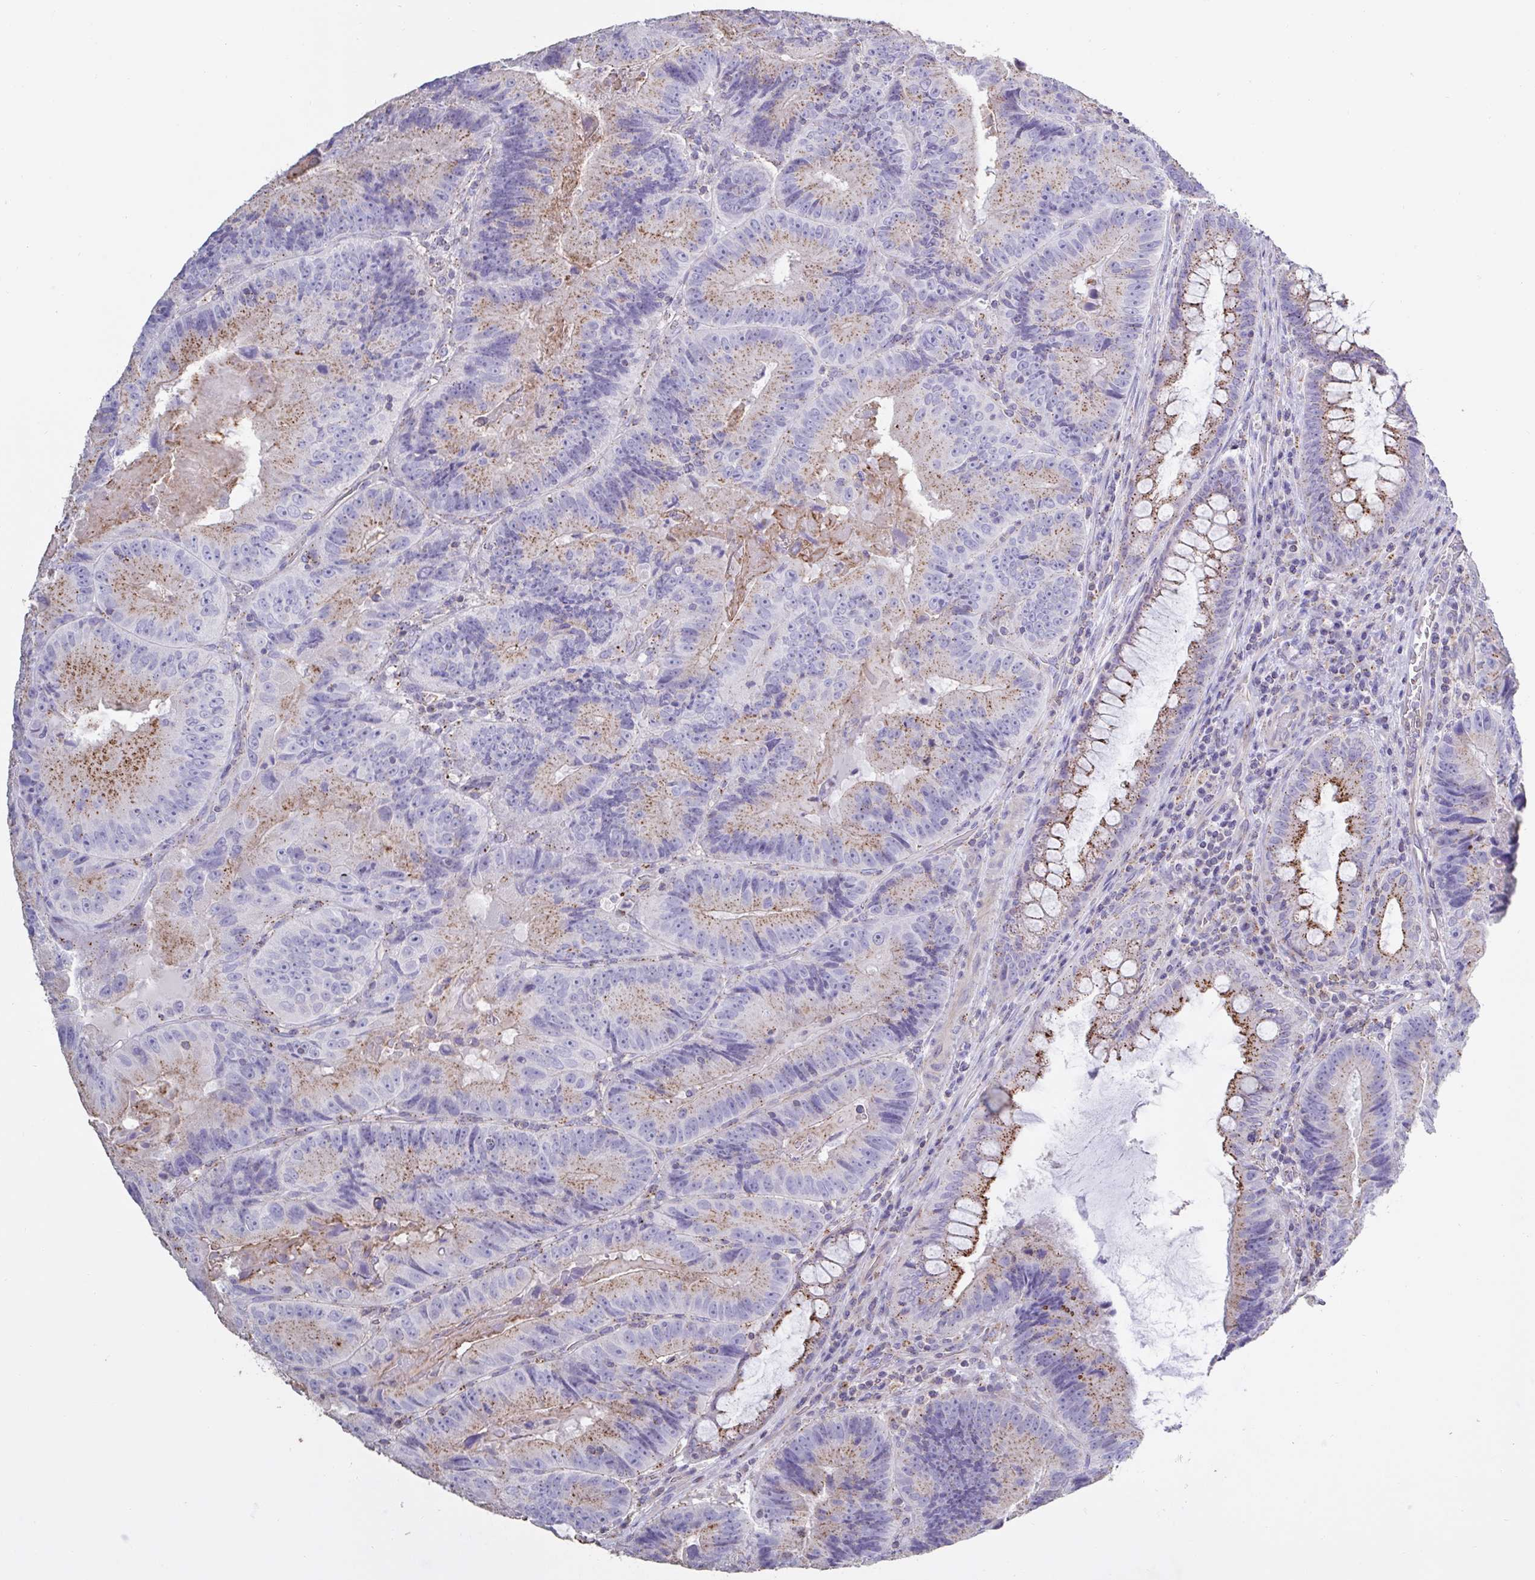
{"staining": {"intensity": "weak", "quantity": "25%-75%", "location": "cytoplasmic/membranous"}, "tissue": "colorectal cancer", "cell_type": "Tumor cells", "image_type": "cancer", "snomed": [{"axis": "morphology", "description": "Adenocarcinoma, NOS"}, {"axis": "topography", "description": "Colon"}], "caption": "Immunohistochemistry (IHC) staining of colorectal adenocarcinoma, which exhibits low levels of weak cytoplasmic/membranous positivity in approximately 25%-75% of tumor cells indicating weak cytoplasmic/membranous protein positivity. The staining was performed using DAB (3,3'-diaminobenzidine) (brown) for protein detection and nuclei were counterstained in hematoxylin (blue).", "gene": "CHMP5", "patient": {"sex": "female", "age": 86}}